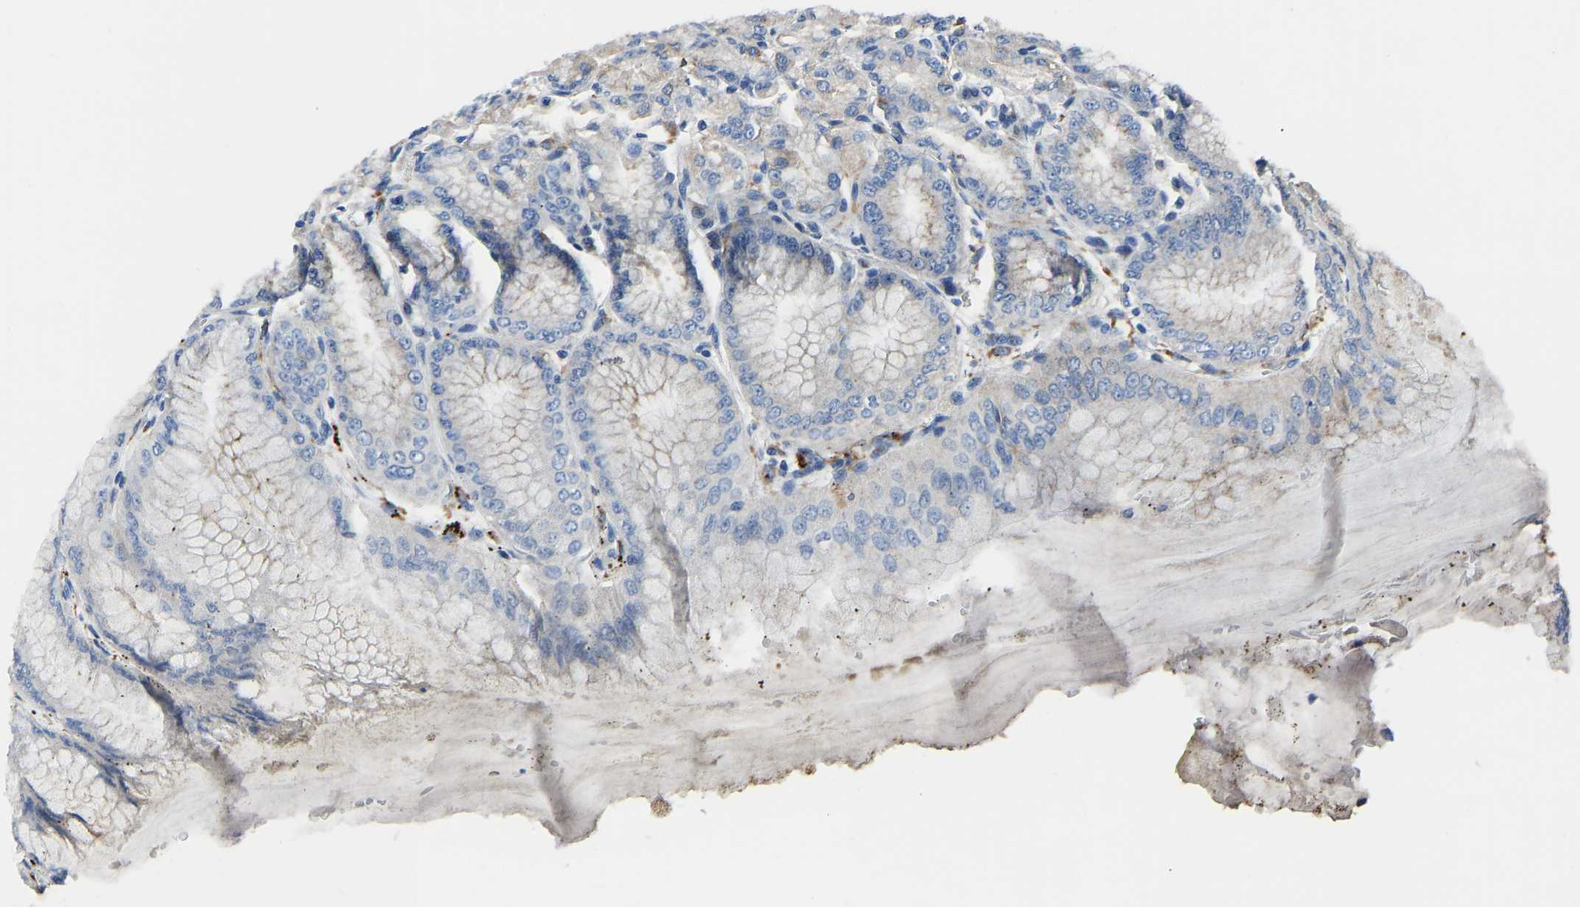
{"staining": {"intensity": "weak", "quantity": ">75%", "location": "cytoplasmic/membranous"}, "tissue": "stomach", "cell_type": "Glandular cells", "image_type": "normal", "snomed": [{"axis": "morphology", "description": "Normal tissue, NOS"}, {"axis": "topography", "description": "Stomach, lower"}], "caption": "Brown immunohistochemical staining in unremarkable stomach exhibits weak cytoplasmic/membranous expression in approximately >75% of glandular cells.", "gene": "ATP6V1E1", "patient": {"sex": "male", "age": 71}}